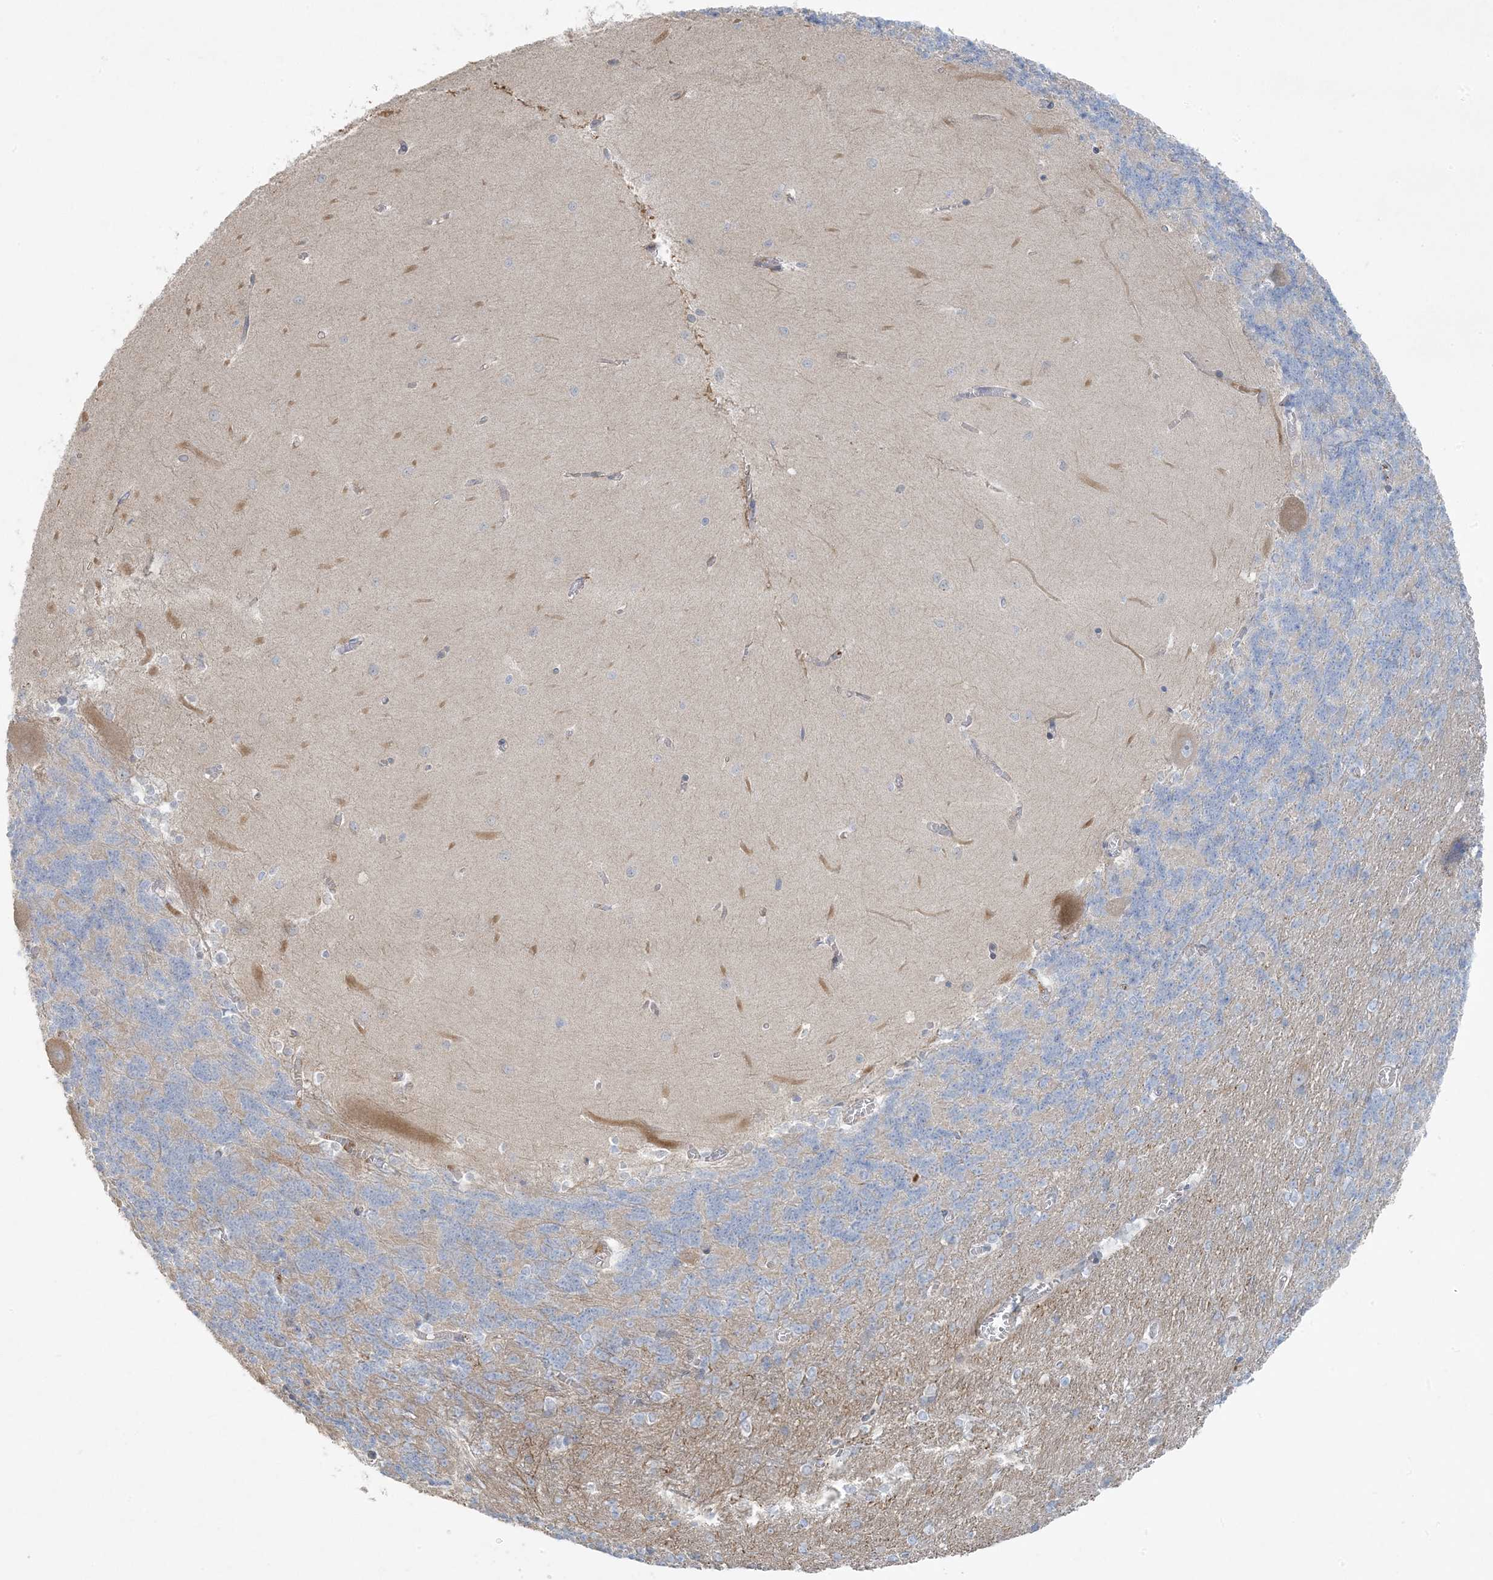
{"staining": {"intensity": "moderate", "quantity": "<25%", "location": "cytoplasmic/membranous"}, "tissue": "cerebellum", "cell_type": "Cells in granular layer", "image_type": "normal", "snomed": [{"axis": "morphology", "description": "Normal tissue, NOS"}, {"axis": "topography", "description": "Cerebellum"}], "caption": "IHC (DAB) staining of benign cerebellum exhibits moderate cytoplasmic/membranous protein staining in approximately <25% of cells in granular layer.", "gene": "PIK3R4", "patient": {"sex": "male", "age": 37}}